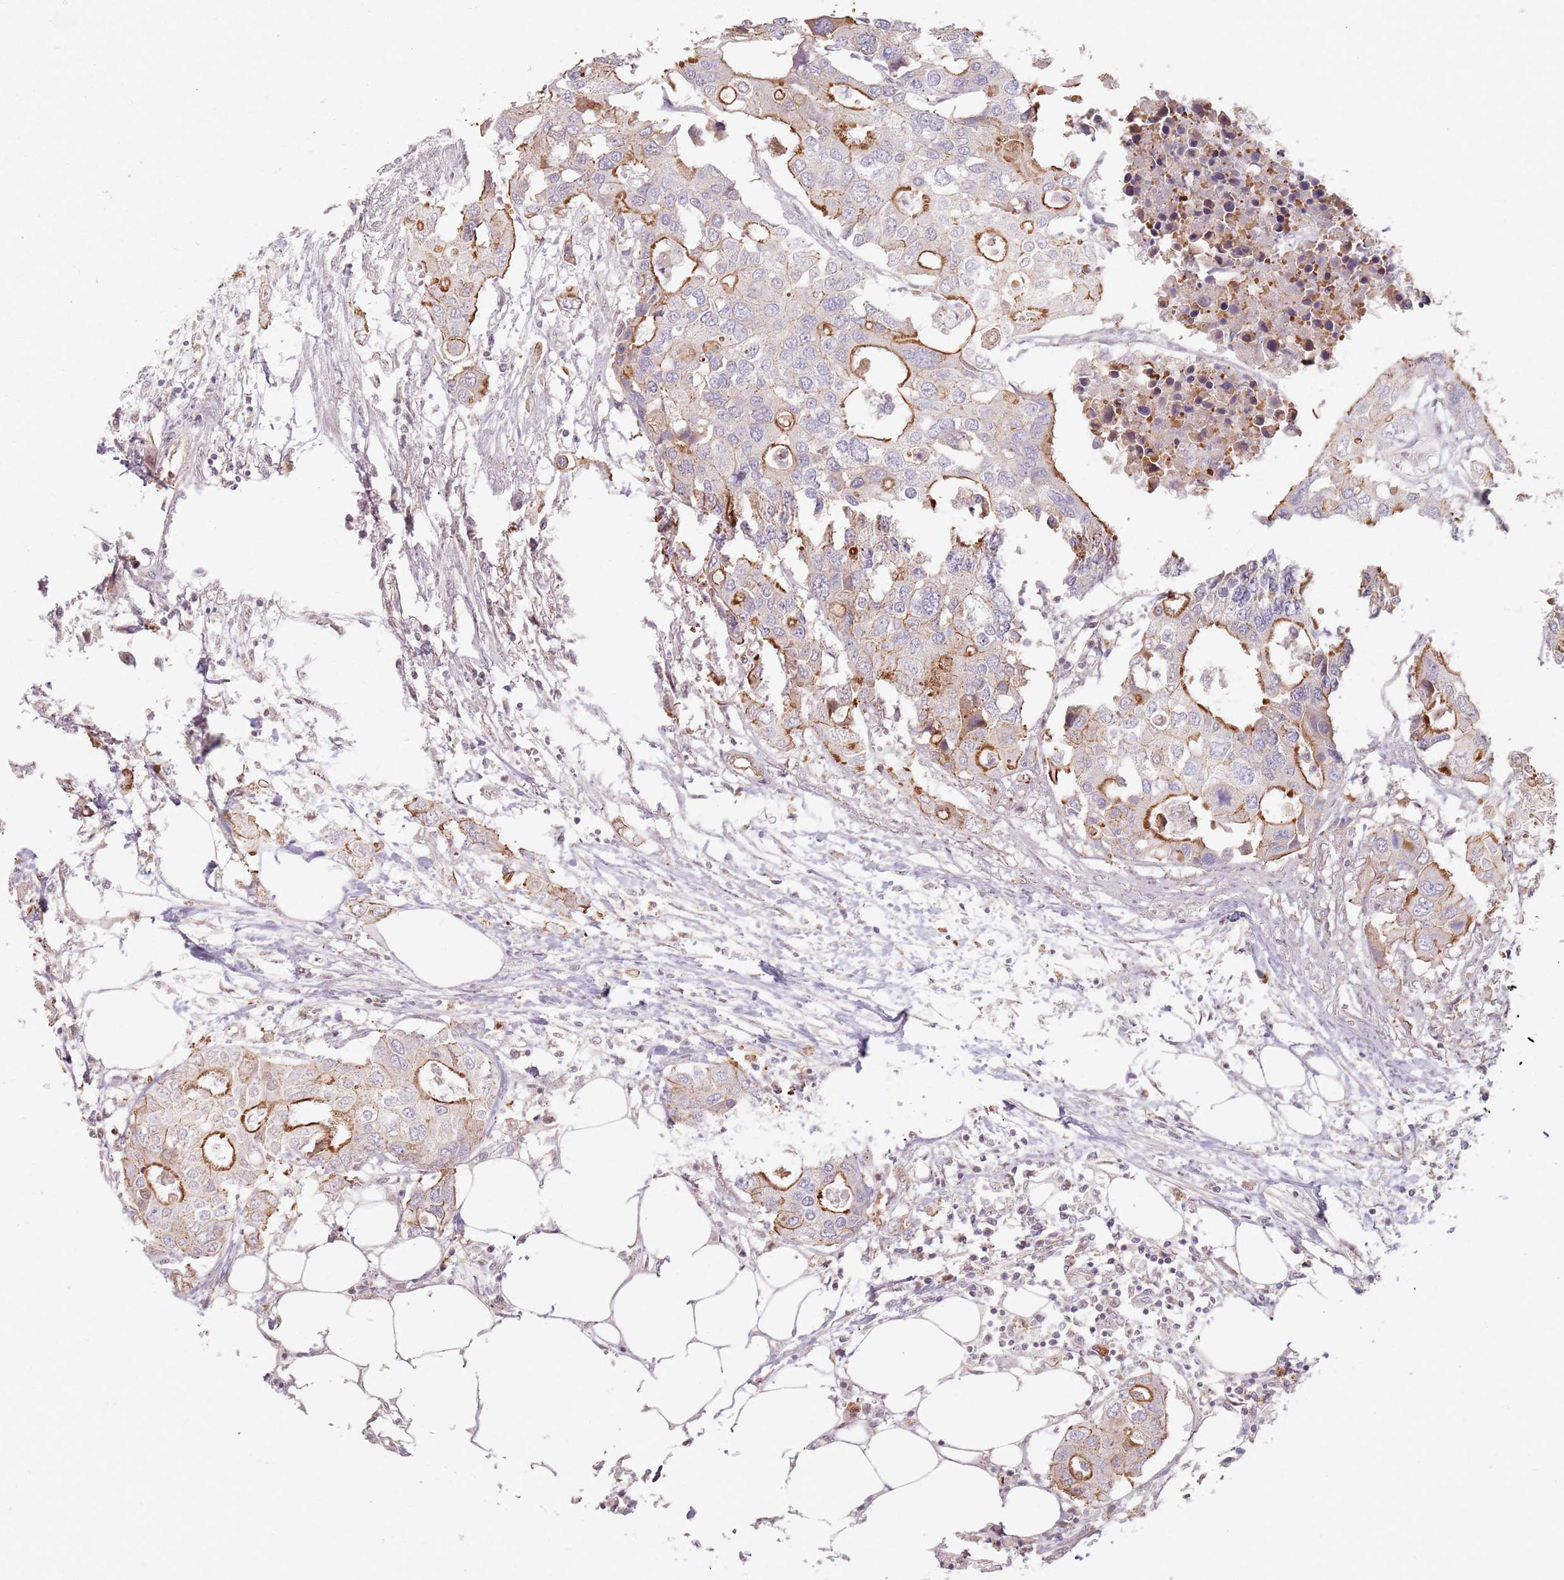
{"staining": {"intensity": "moderate", "quantity": "25%-75%", "location": "cytoplasmic/membranous"}, "tissue": "colorectal cancer", "cell_type": "Tumor cells", "image_type": "cancer", "snomed": [{"axis": "morphology", "description": "Adenocarcinoma, NOS"}, {"axis": "topography", "description": "Colon"}], "caption": "DAB (3,3'-diaminobenzidine) immunohistochemical staining of colorectal adenocarcinoma demonstrates moderate cytoplasmic/membranous protein staining in about 25%-75% of tumor cells.", "gene": "KCNA5", "patient": {"sex": "male", "age": 77}}